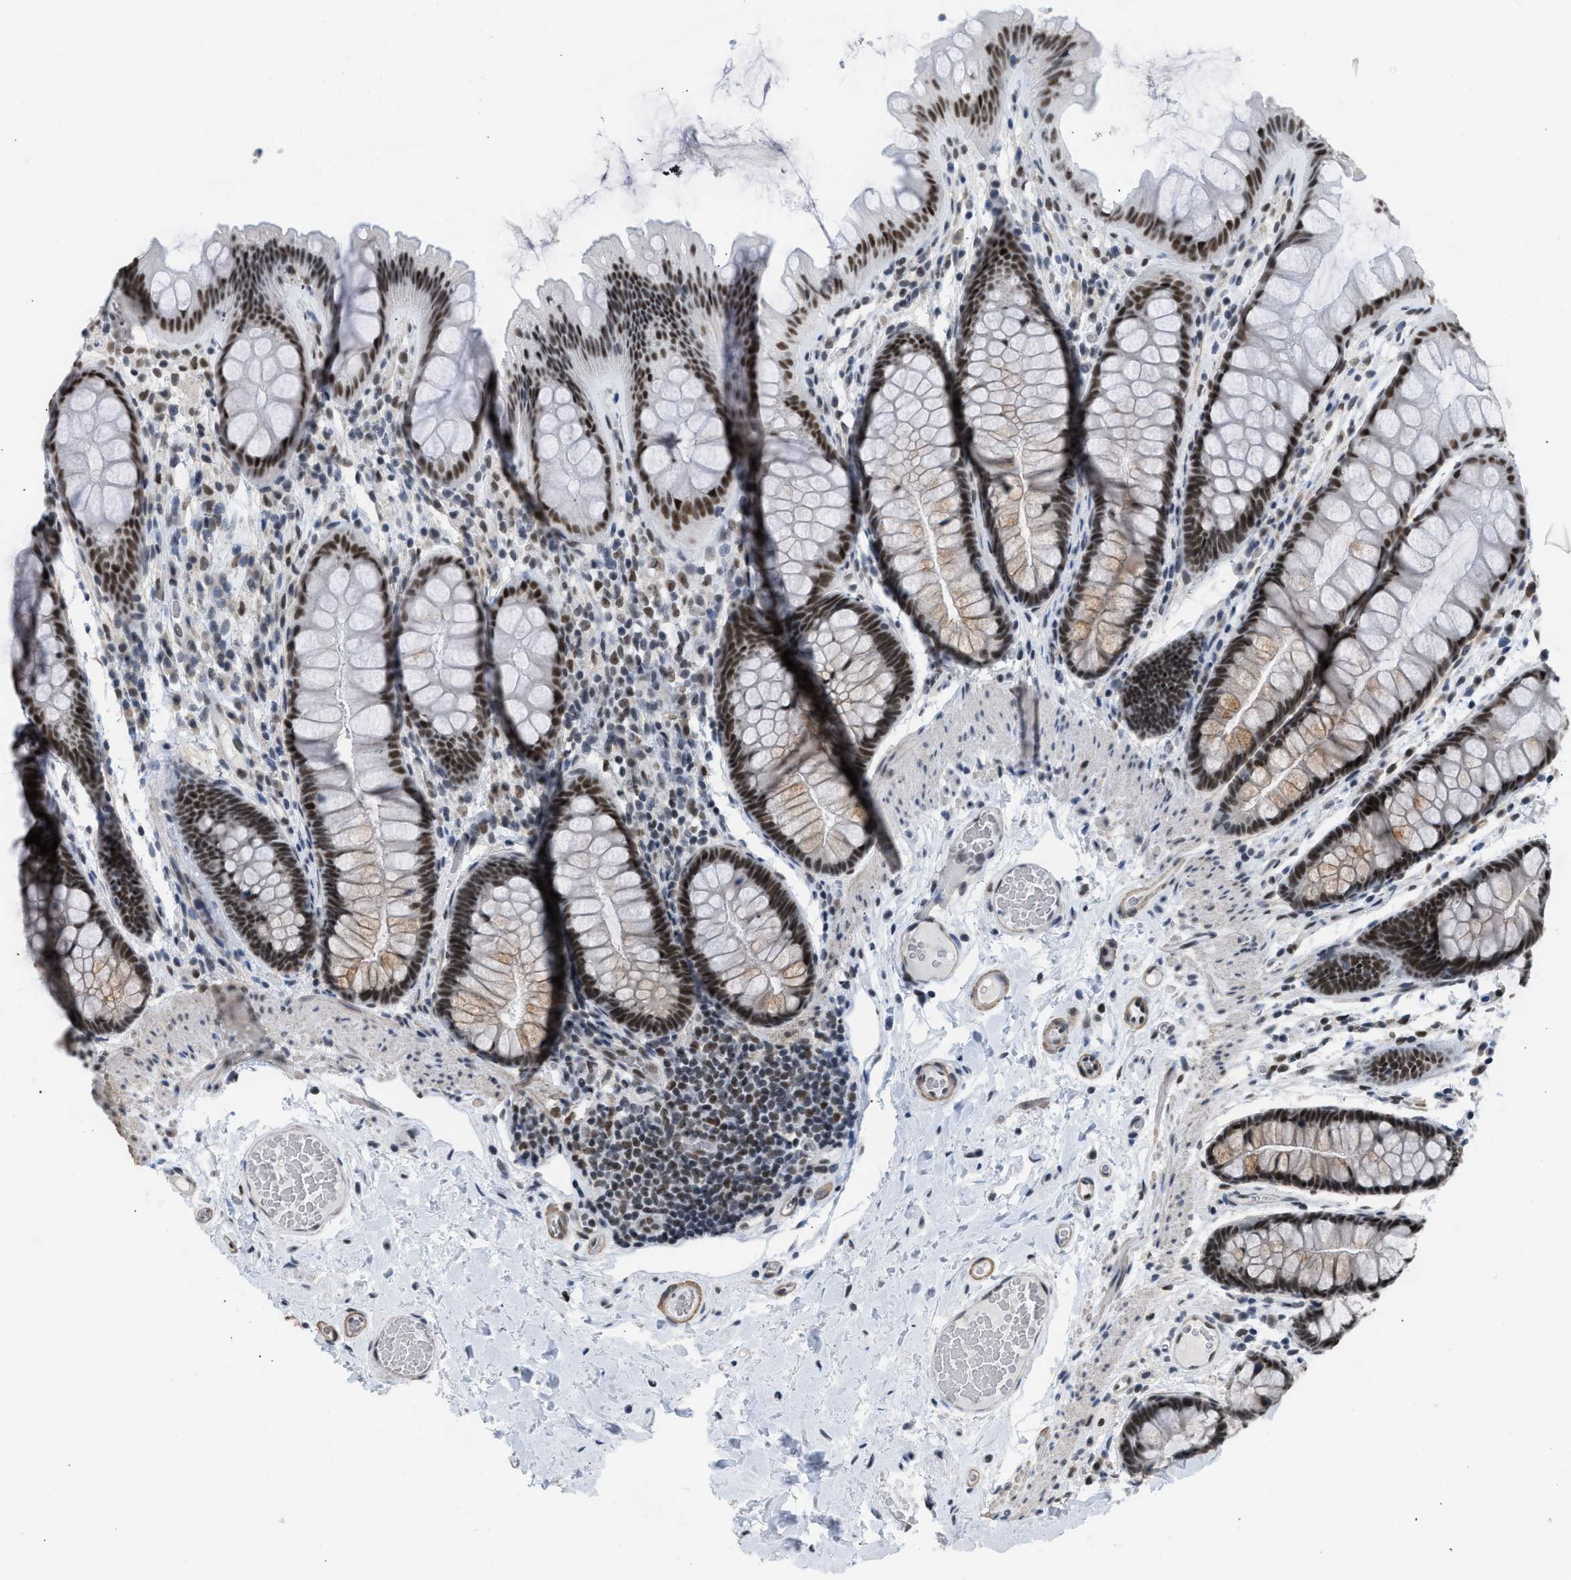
{"staining": {"intensity": "weak", "quantity": ">75%", "location": "nuclear"}, "tissue": "colon", "cell_type": "Endothelial cells", "image_type": "normal", "snomed": [{"axis": "morphology", "description": "Normal tissue, NOS"}, {"axis": "topography", "description": "Colon"}], "caption": "Endothelial cells exhibit weak nuclear expression in approximately >75% of cells in normal colon.", "gene": "SCAF4", "patient": {"sex": "female", "age": 56}}